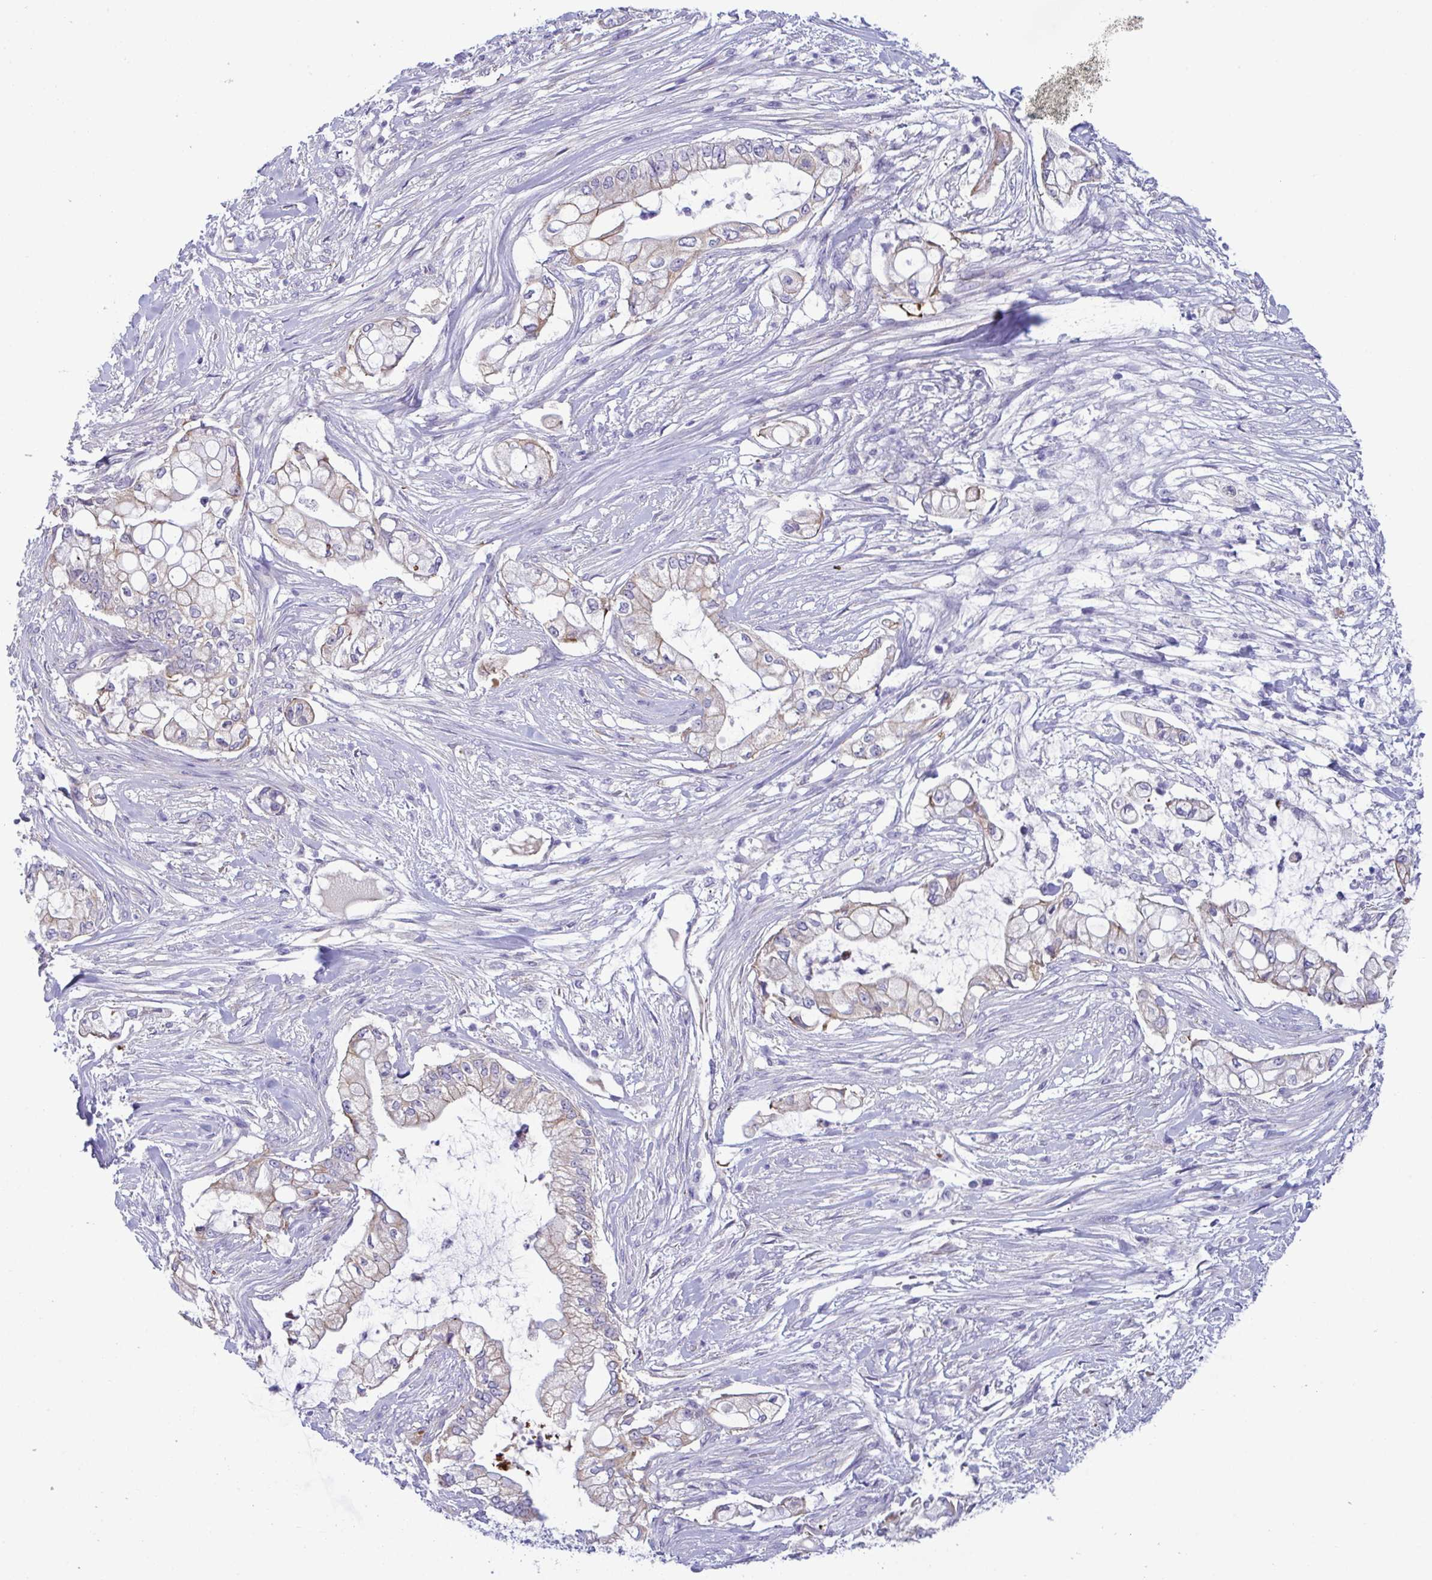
{"staining": {"intensity": "moderate", "quantity": "<25%", "location": "cytoplasmic/membranous"}, "tissue": "pancreatic cancer", "cell_type": "Tumor cells", "image_type": "cancer", "snomed": [{"axis": "morphology", "description": "Adenocarcinoma, NOS"}, {"axis": "topography", "description": "Pancreas"}], "caption": "DAB immunohistochemical staining of pancreatic adenocarcinoma demonstrates moderate cytoplasmic/membranous protein staining in about <25% of tumor cells. The staining was performed using DAB (3,3'-diaminobenzidine), with brown indicating positive protein expression. Nuclei are stained blue with hematoxylin.", "gene": "MS4A14", "patient": {"sex": "female", "age": 69}}